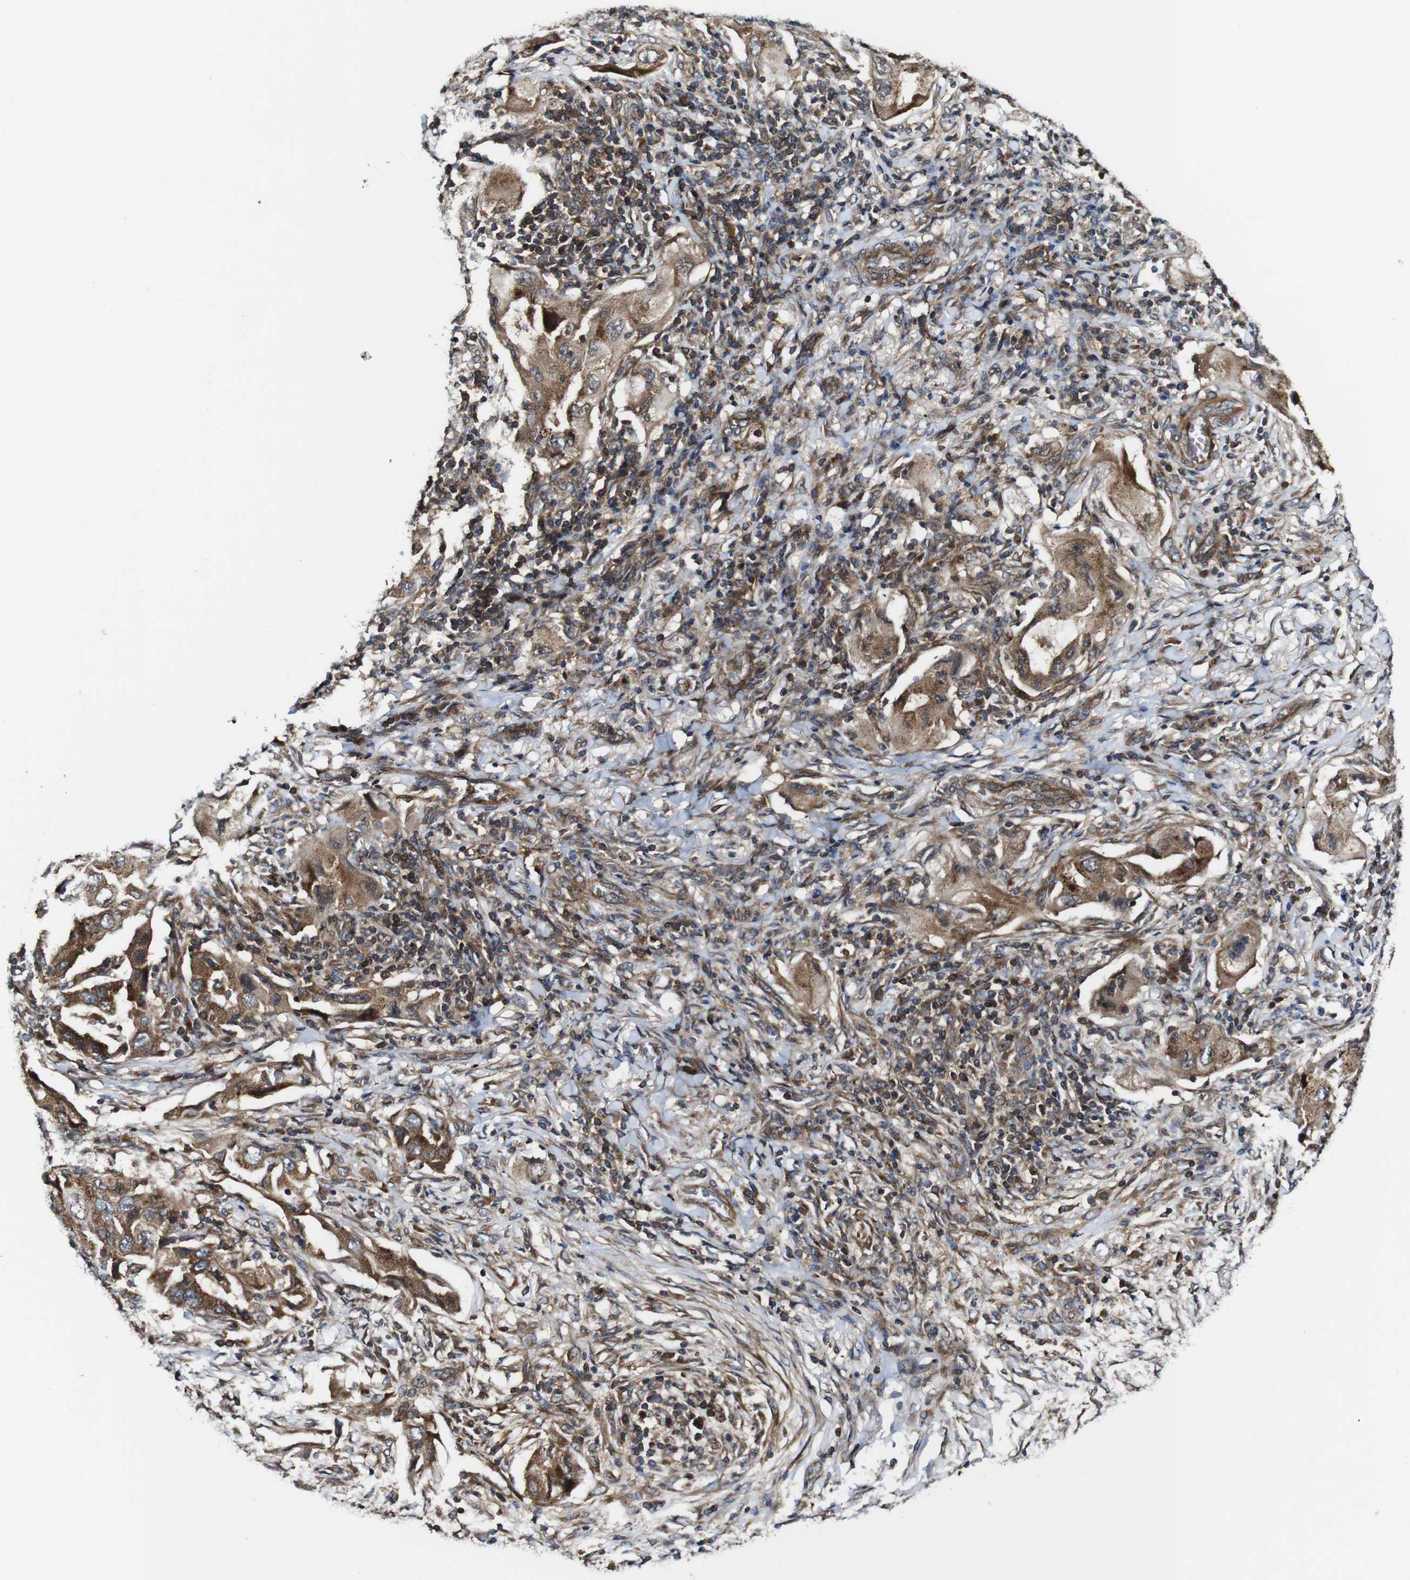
{"staining": {"intensity": "strong", "quantity": ">75%", "location": "cytoplasmic/membranous"}, "tissue": "lung cancer", "cell_type": "Tumor cells", "image_type": "cancer", "snomed": [{"axis": "morphology", "description": "Adenocarcinoma, NOS"}, {"axis": "topography", "description": "Lung"}], "caption": "An IHC histopathology image of tumor tissue is shown. Protein staining in brown labels strong cytoplasmic/membranous positivity in lung adenocarcinoma within tumor cells.", "gene": "TNIK", "patient": {"sex": "female", "age": 65}}